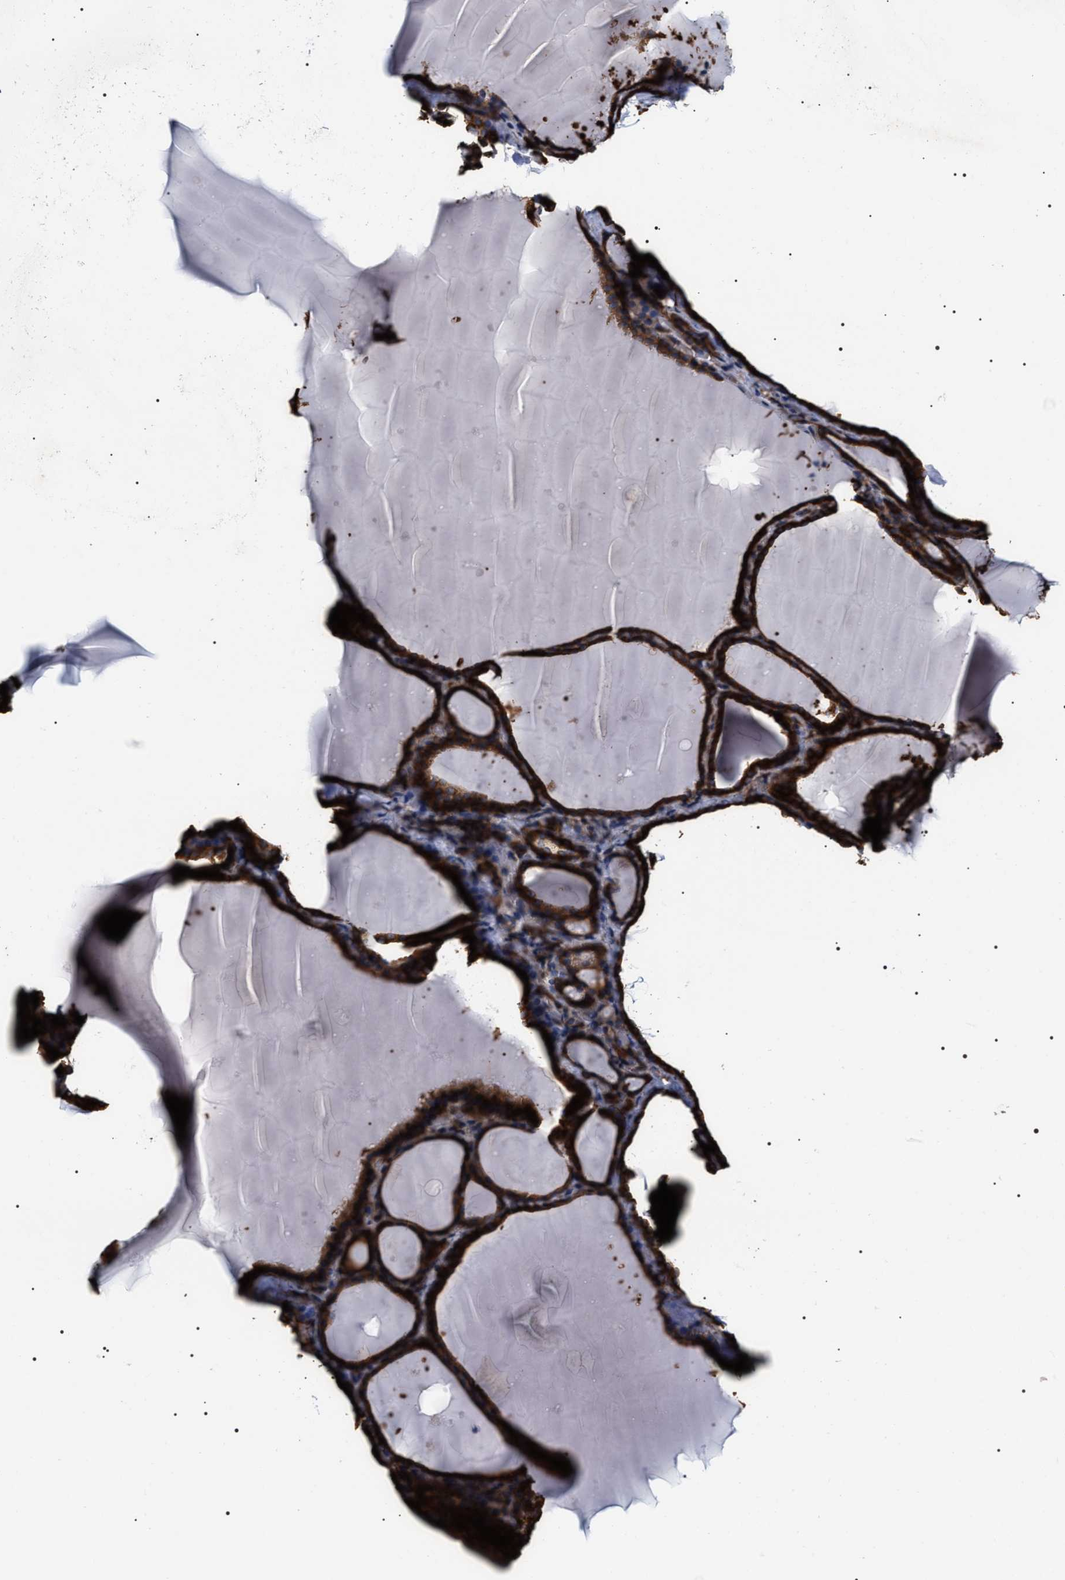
{"staining": {"intensity": "strong", "quantity": ">75%", "location": "cytoplasmic/membranous"}, "tissue": "thyroid gland", "cell_type": "Glandular cells", "image_type": "normal", "snomed": [{"axis": "morphology", "description": "Normal tissue, NOS"}, {"axis": "topography", "description": "Thyroid gland"}], "caption": "Protein staining by immunohistochemistry exhibits strong cytoplasmic/membranous positivity in approximately >75% of glandular cells in normal thyroid gland. The protein of interest is shown in brown color, while the nuclei are stained blue.", "gene": "SERBP1", "patient": {"sex": "female", "age": 28}}